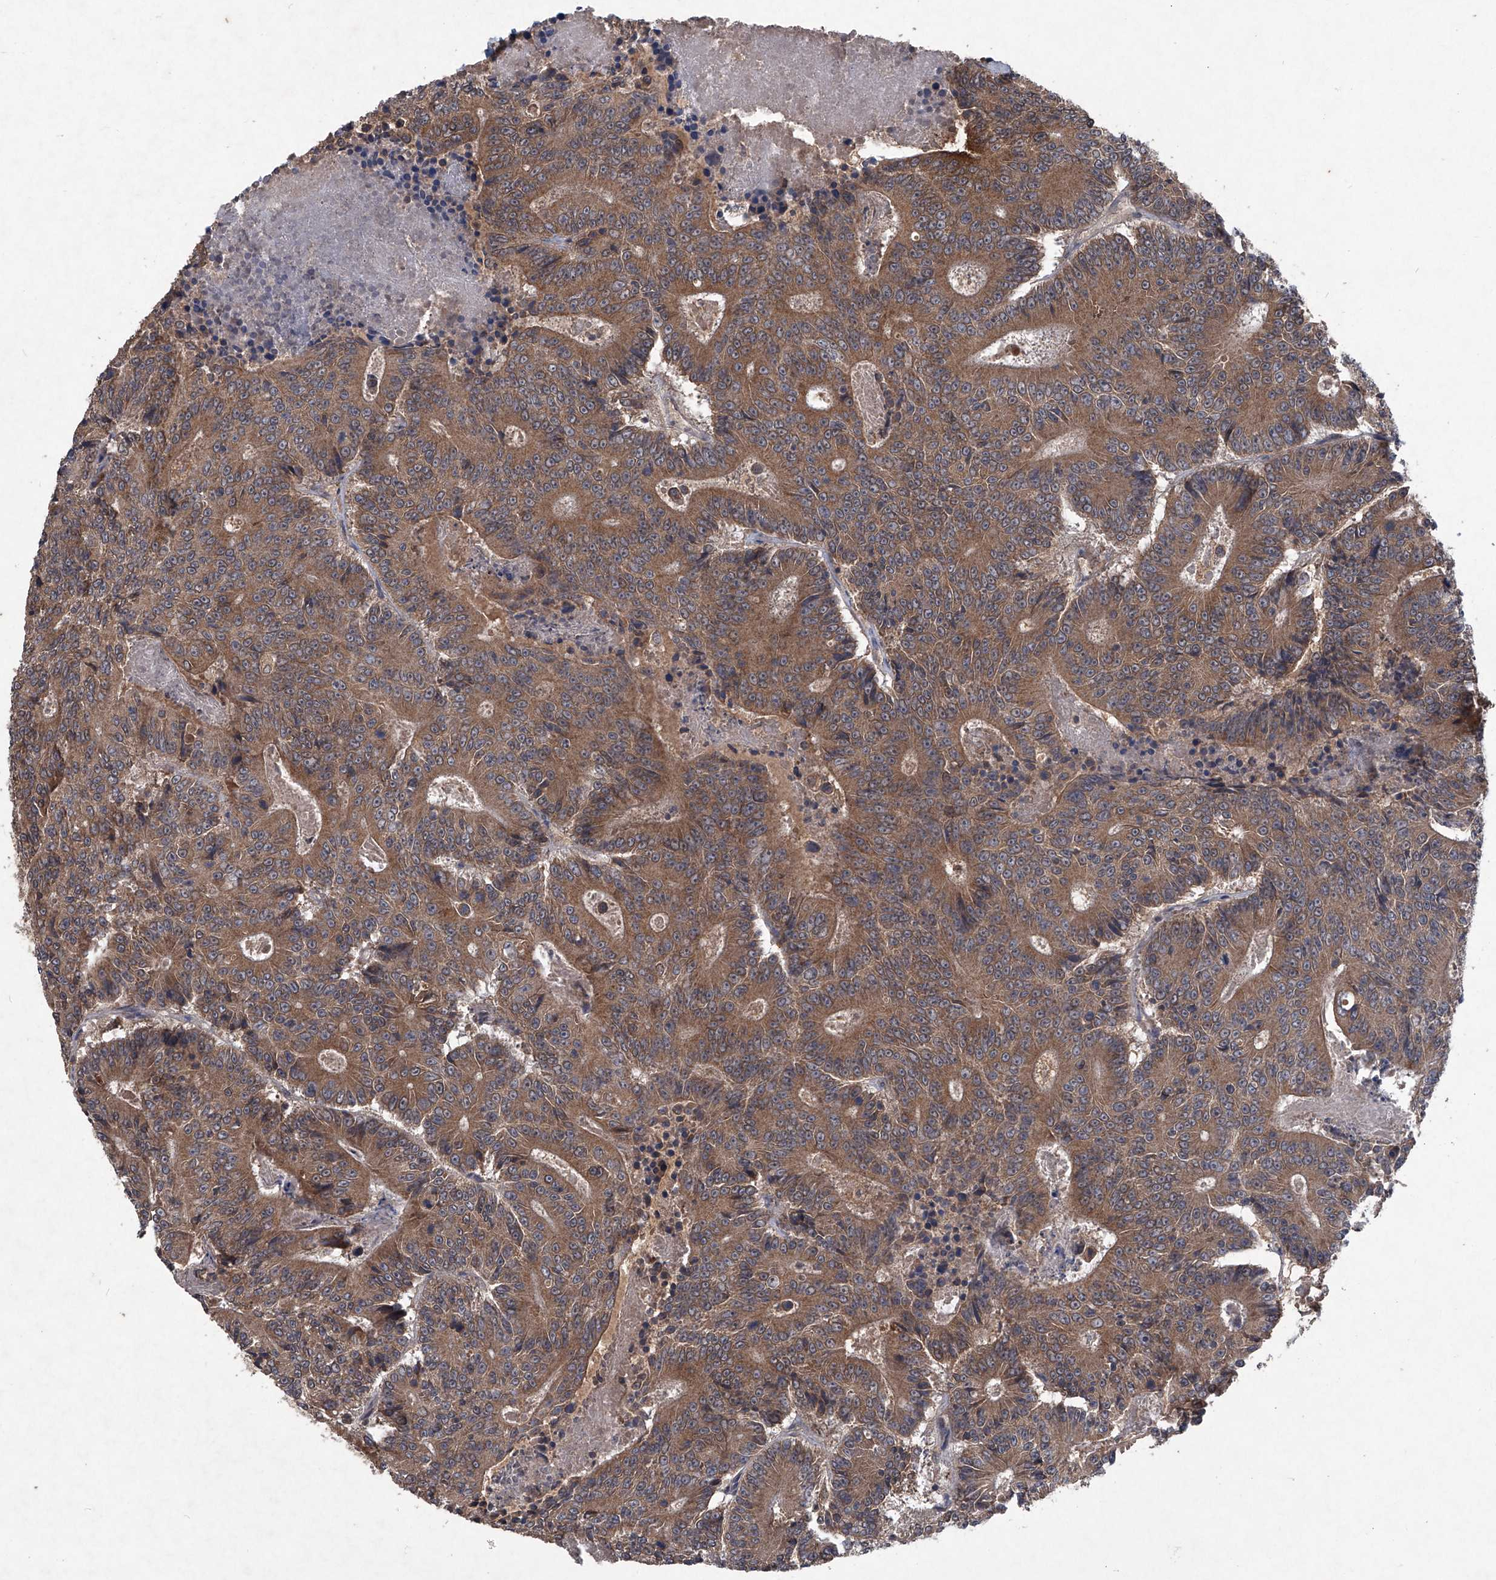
{"staining": {"intensity": "moderate", "quantity": ">75%", "location": "cytoplasmic/membranous"}, "tissue": "colorectal cancer", "cell_type": "Tumor cells", "image_type": "cancer", "snomed": [{"axis": "morphology", "description": "Adenocarcinoma, NOS"}, {"axis": "topography", "description": "Colon"}], "caption": "IHC (DAB (3,3'-diaminobenzidine)) staining of human colorectal cancer (adenocarcinoma) shows moderate cytoplasmic/membranous protein staining in approximately >75% of tumor cells.", "gene": "SUMF2", "patient": {"sex": "male", "age": 83}}